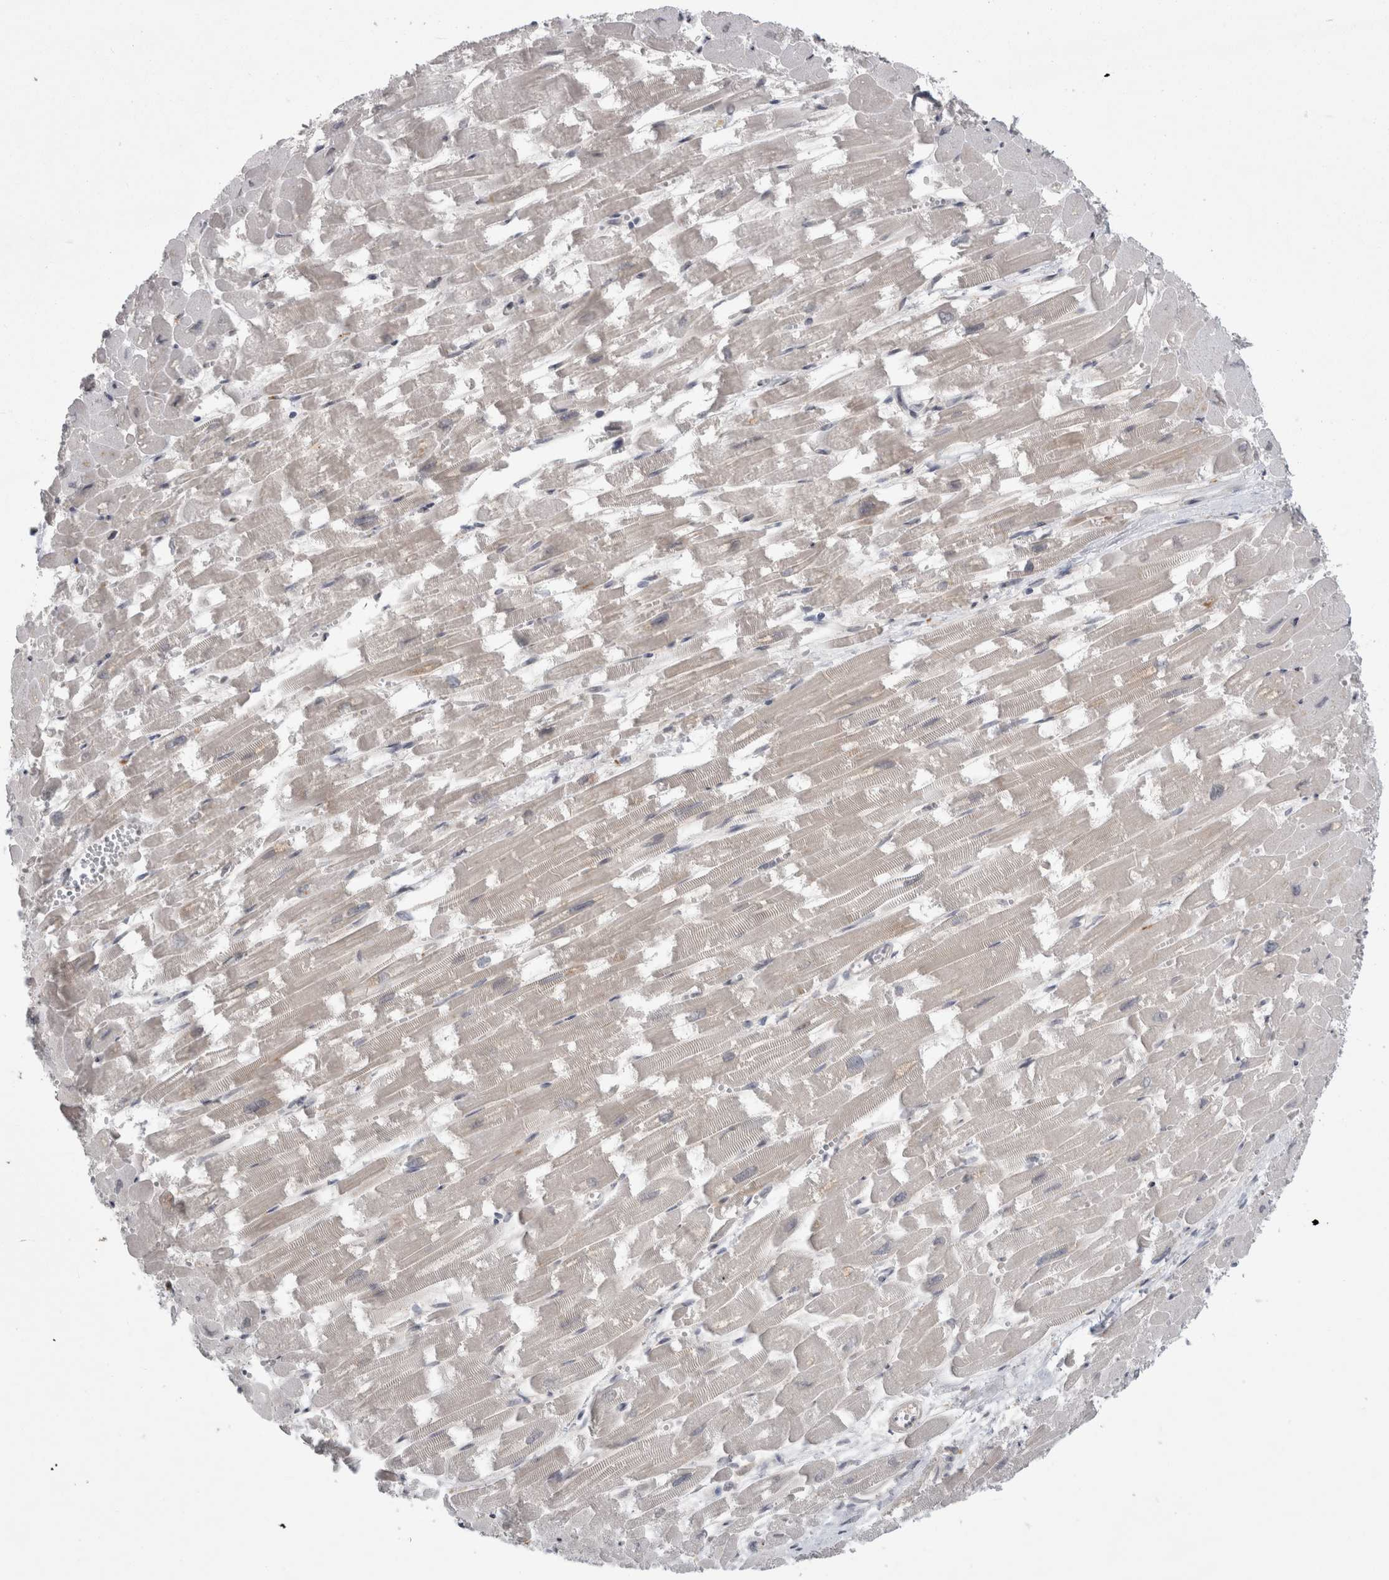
{"staining": {"intensity": "weak", "quantity": "<25%", "location": "nuclear"}, "tissue": "heart muscle", "cell_type": "Cardiomyocytes", "image_type": "normal", "snomed": [{"axis": "morphology", "description": "Normal tissue, NOS"}, {"axis": "topography", "description": "Heart"}], "caption": "Cardiomyocytes show no significant protein staining in normal heart muscle. (DAB immunohistochemistry visualized using brightfield microscopy, high magnification).", "gene": "MTBP", "patient": {"sex": "male", "age": 54}}